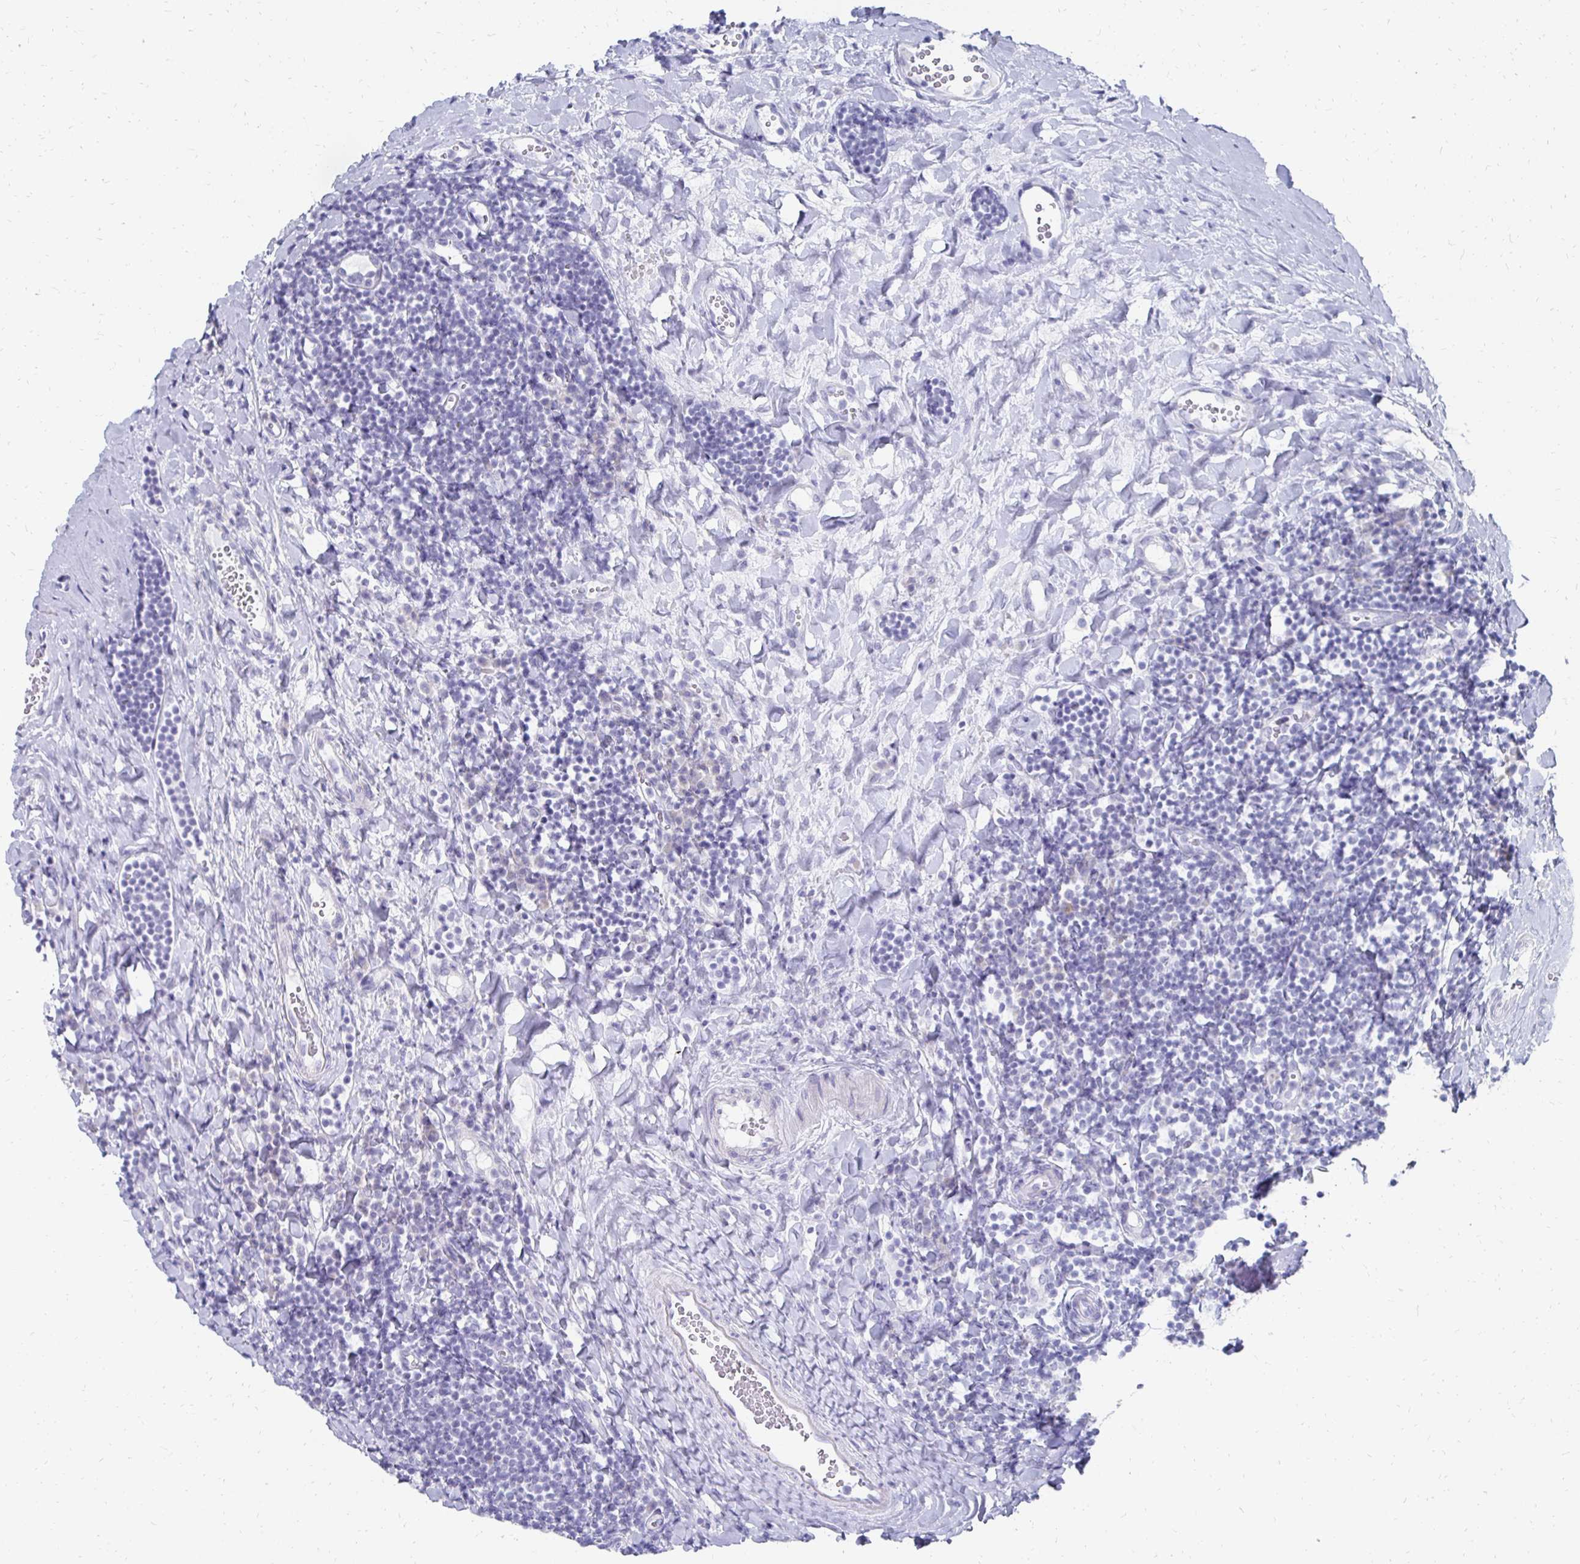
{"staining": {"intensity": "negative", "quantity": "none", "location": "none"}, "tissue": "tonsil", "cell_type": "Germinal center cells", "image_type": "normal", "snomed": [{"axis": "morphology", "description": "Normal tissue, NOS"}, {"axis": "topography", "description": "Tonsil"}], "caption": "IHC image of normal tonsil: human tonsil stained with DAB displays no significant protein positivity in germinal center cells.", "gene": "SYCP3", "patient": {"sex": "female", "age": 10}}